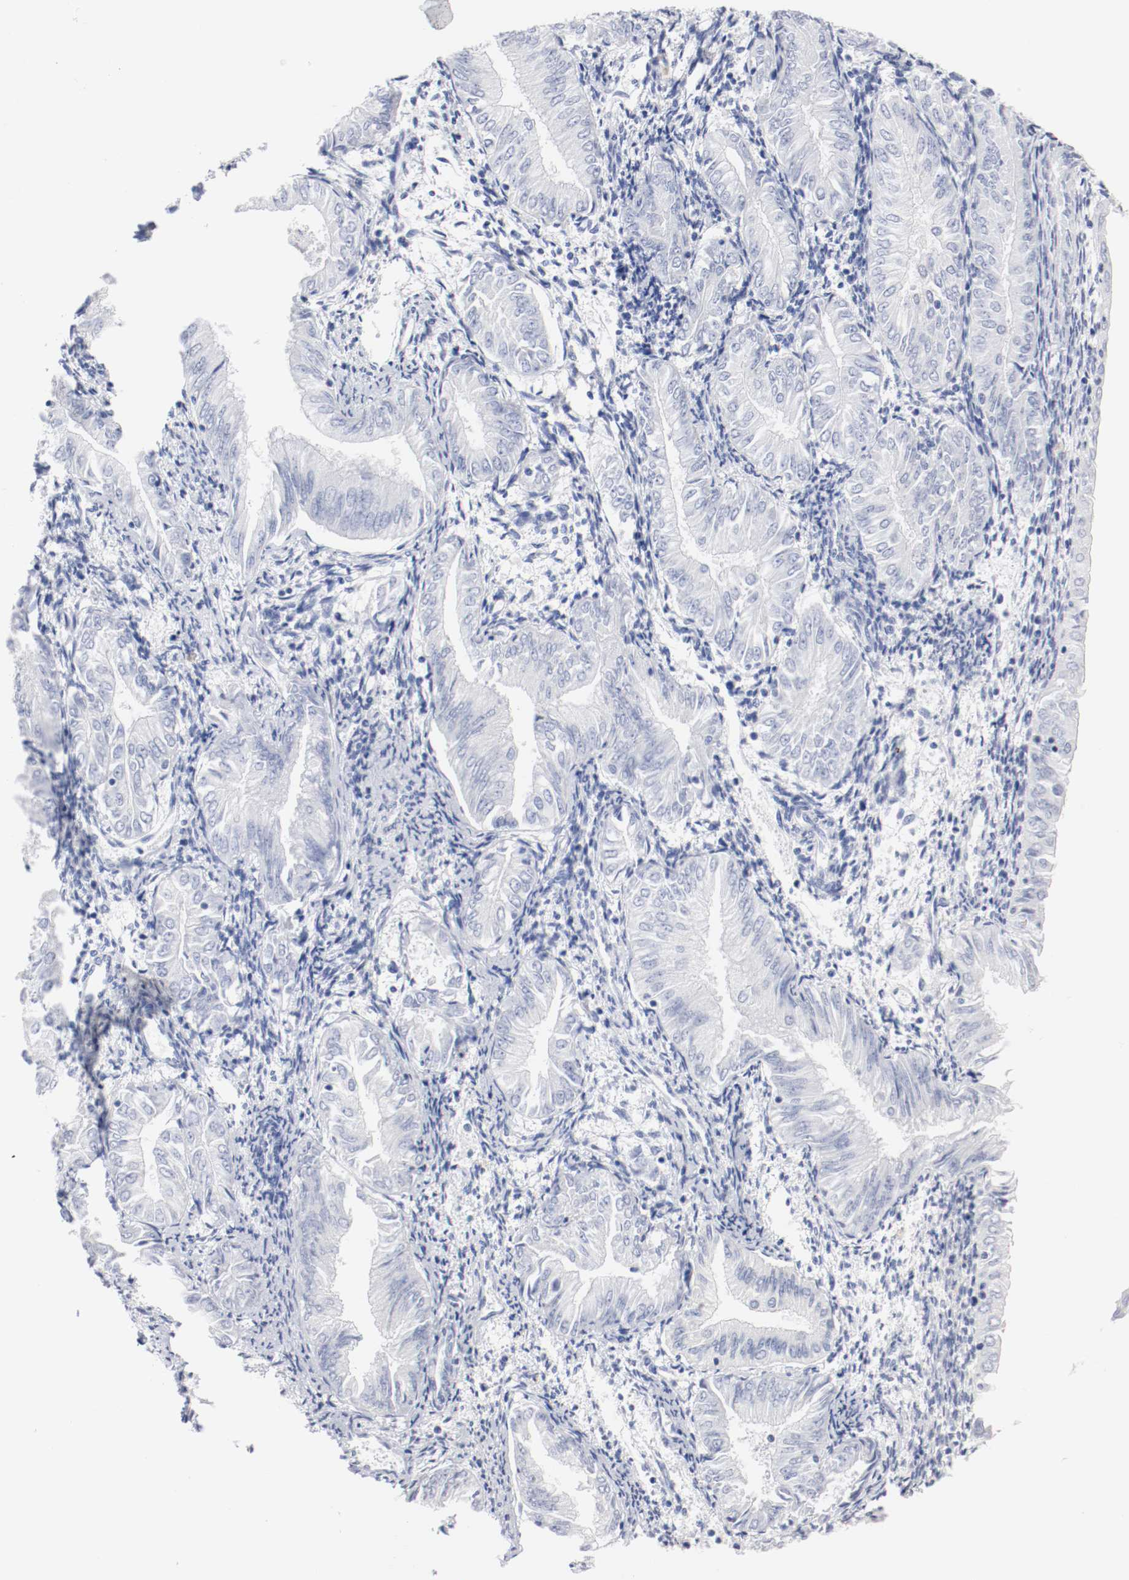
{"staining": {"intensity": "negative", "quantity": "none", "location": "none"}, "tissue": "endometrial cancer", "cell_type": "Tumor cells", "image_type": "cancer", "snomed": [{"axis": "morphology", "description": "Adenocarcinoma, NOS"}, {"axis": "topography", "description": "Endometrium"}], "caption": "Image shows no protein staining in tumor cells of endometrial cancer (adenocarcinoma) tissue. (Brightfield microscopy of DAB (3,3'-diaminobenzidine) immunohistochemistry at high magnification).", "gene": "GAD1", "patient": {"sex": "female", "age": 53}}